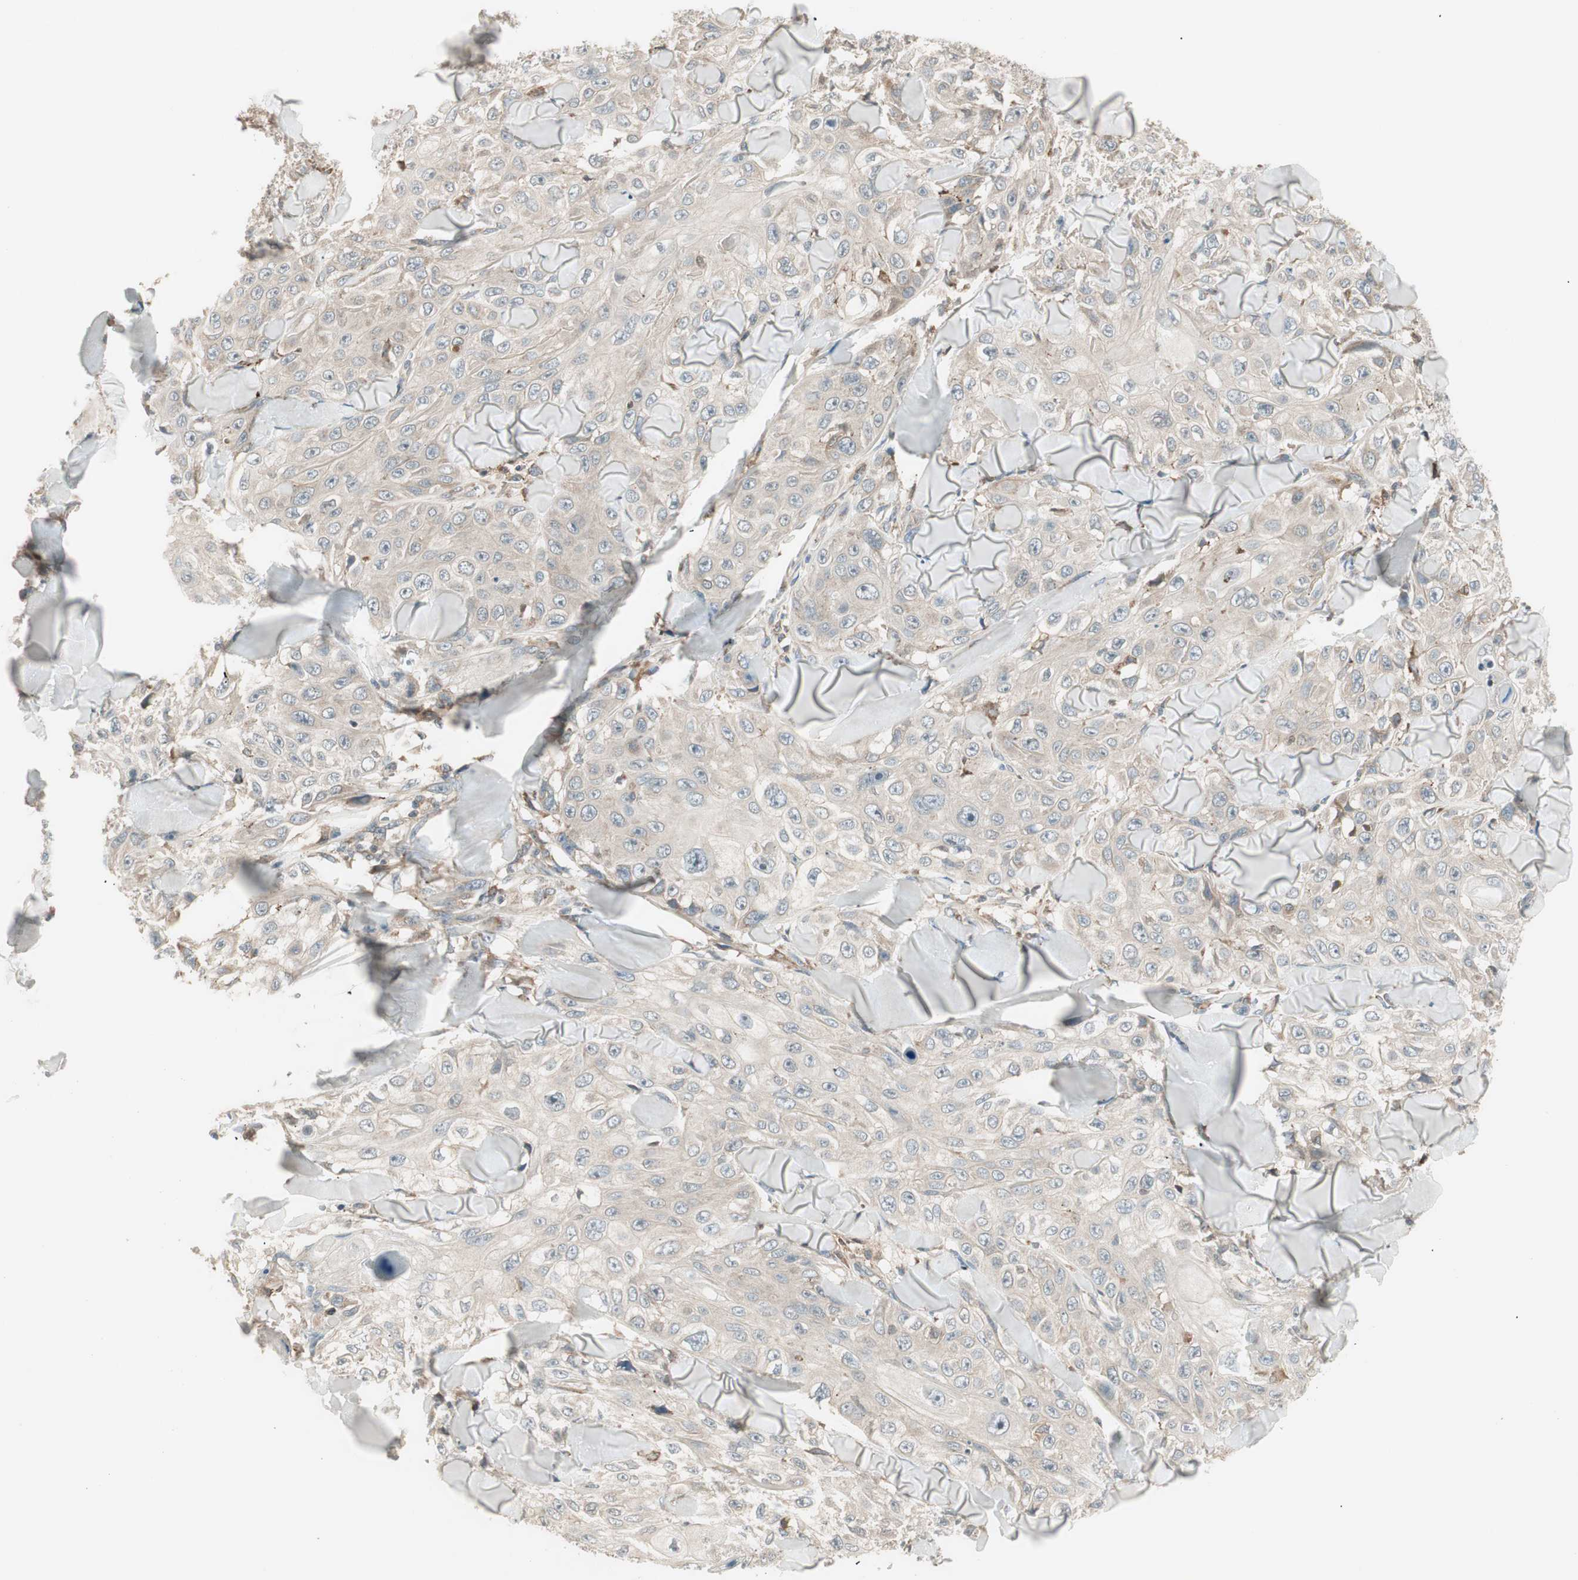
{"staining": {"intensity": "negative", "quantity": "none", "location": "none"}, "tissue": "skin cancer", "cell_type": "Tumor cells", "image_type": "cancer", "snomed": [{"axis": "morphology", "description": "Squamous cell carcinoma, NOS"}, {"axis": "topography", "description": "Skin"}], "caption": "An image of human skin squamous cell carcinoma is negative for staining in tumor cells.", "gene": "SFRP1", "patient": {"sex": "male", "age": 86}}